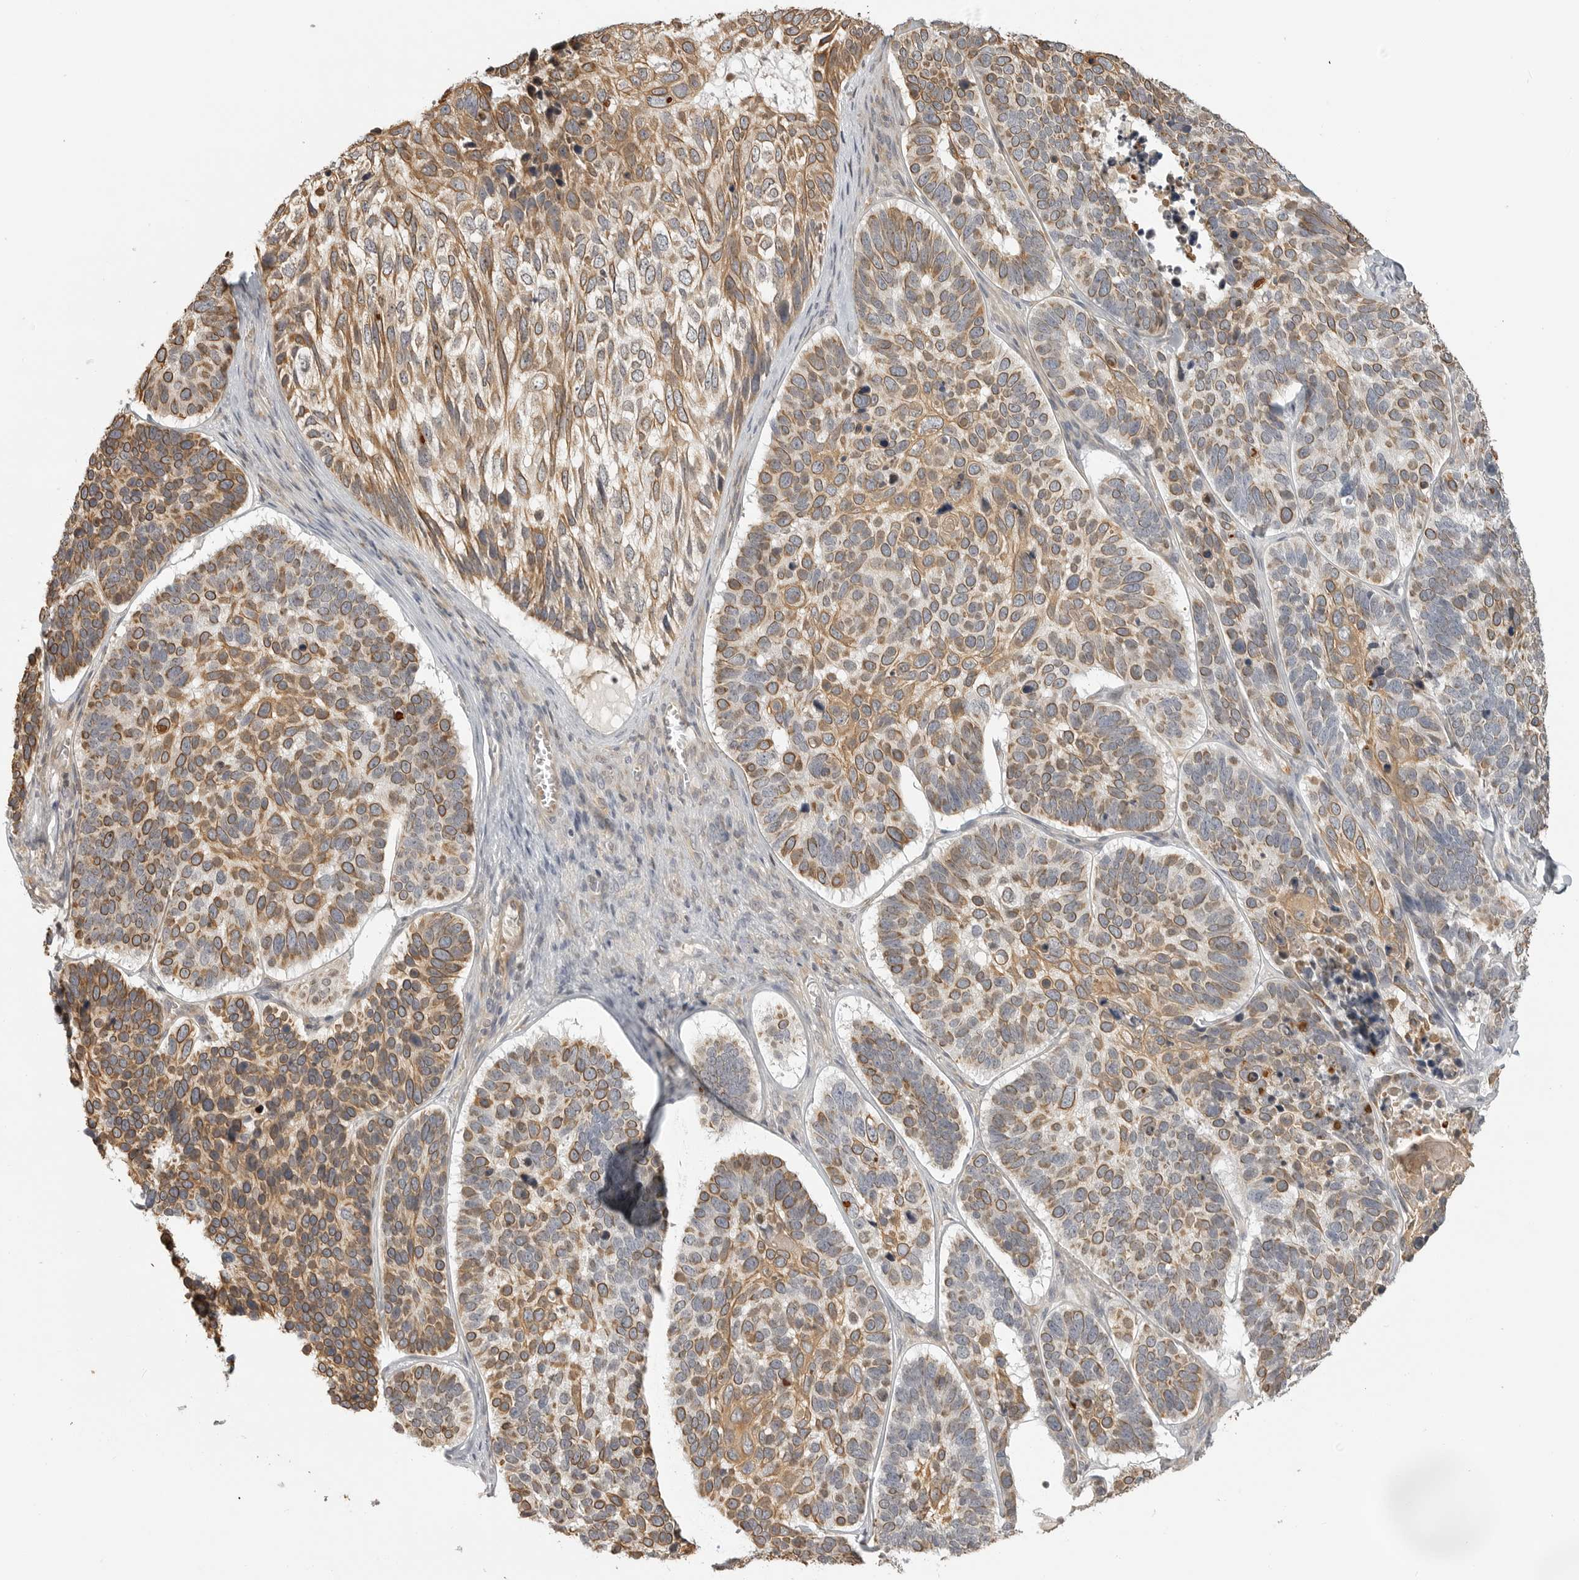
{"staining": {"intensity": "moderate", "quantity": ">75%", "location": "cytoplasmic/membranous"}, "tissue": "skin cancer", "cell_type": "Tumor cells", "image_type": "cancer", "snomed": [{"axis": "morphology", "description": "Basal cell carcinoma"}, {"axis": "topography", "description": "Skin"}], "caption": "Moderate cytoplasmic/membranous protein expression is appreciated in approximately >75% of tumor cells in skin basal cell carcinoma. (DAB IHC with brightfield microscopy, high magnification).", "gene": "IDO1", "patient": {"sex": "male", "age": 62}}